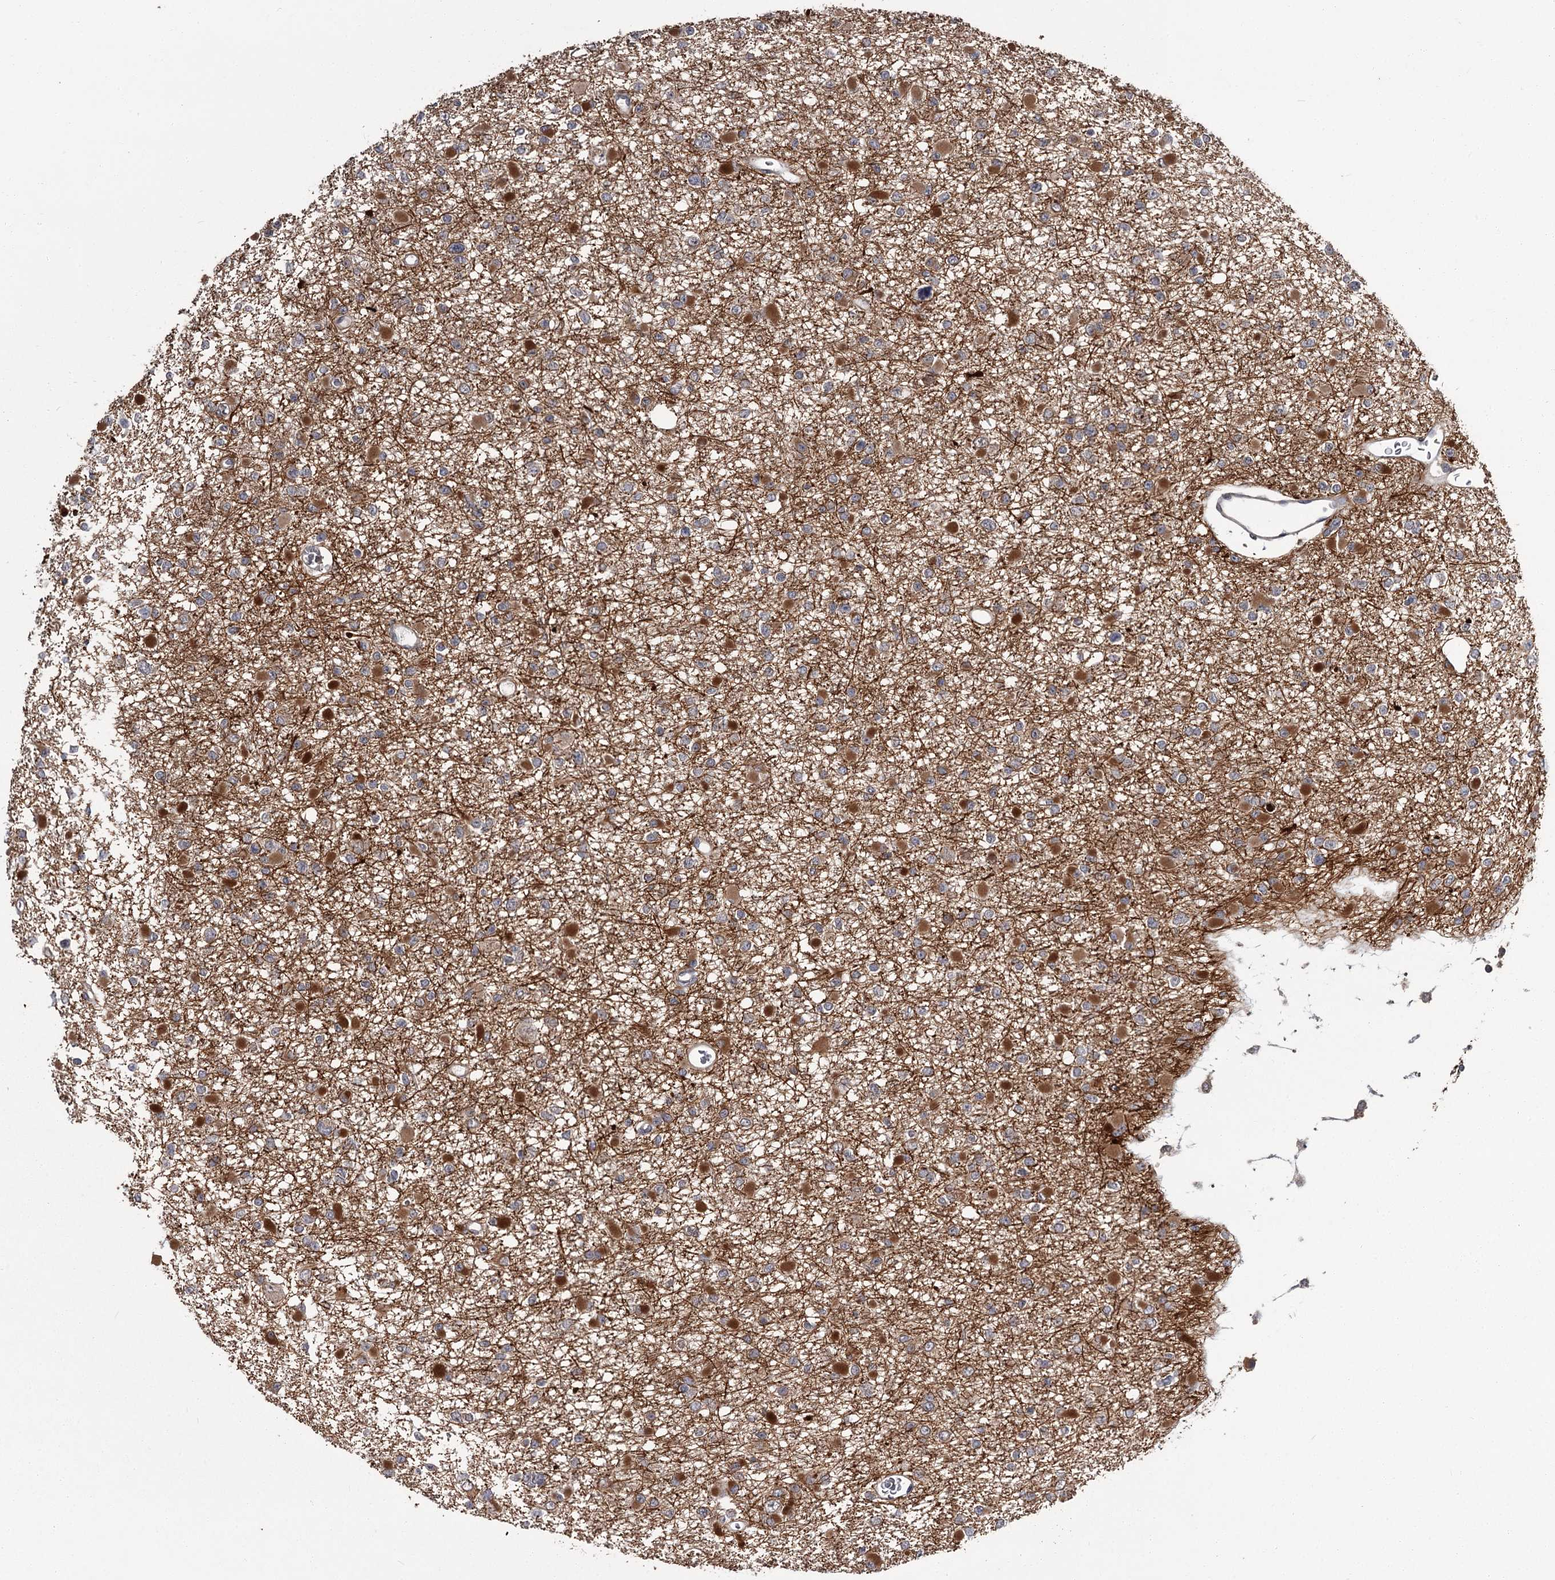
{"staining": {"intensity": "moderate", "quantity": "25%-75%", "location": "cytoplasmic/membranous"}, "tissue": "glioma", "cell_type": "Tumor cells", "image_type": "cancer", "snomed": [{"axis": "morphology", "description": "Glioma, malignant, Low grade"}, {"axis": "topography", "description": "Brain"}], "caption": "Immunohistochemical staining of human glioma reveals medium levels of moderate cytoplasmic/membranous expression in about 25%-75% of tumor cells.", "gene": "DAO", "patient": {"sex": "female", "age": 22}}